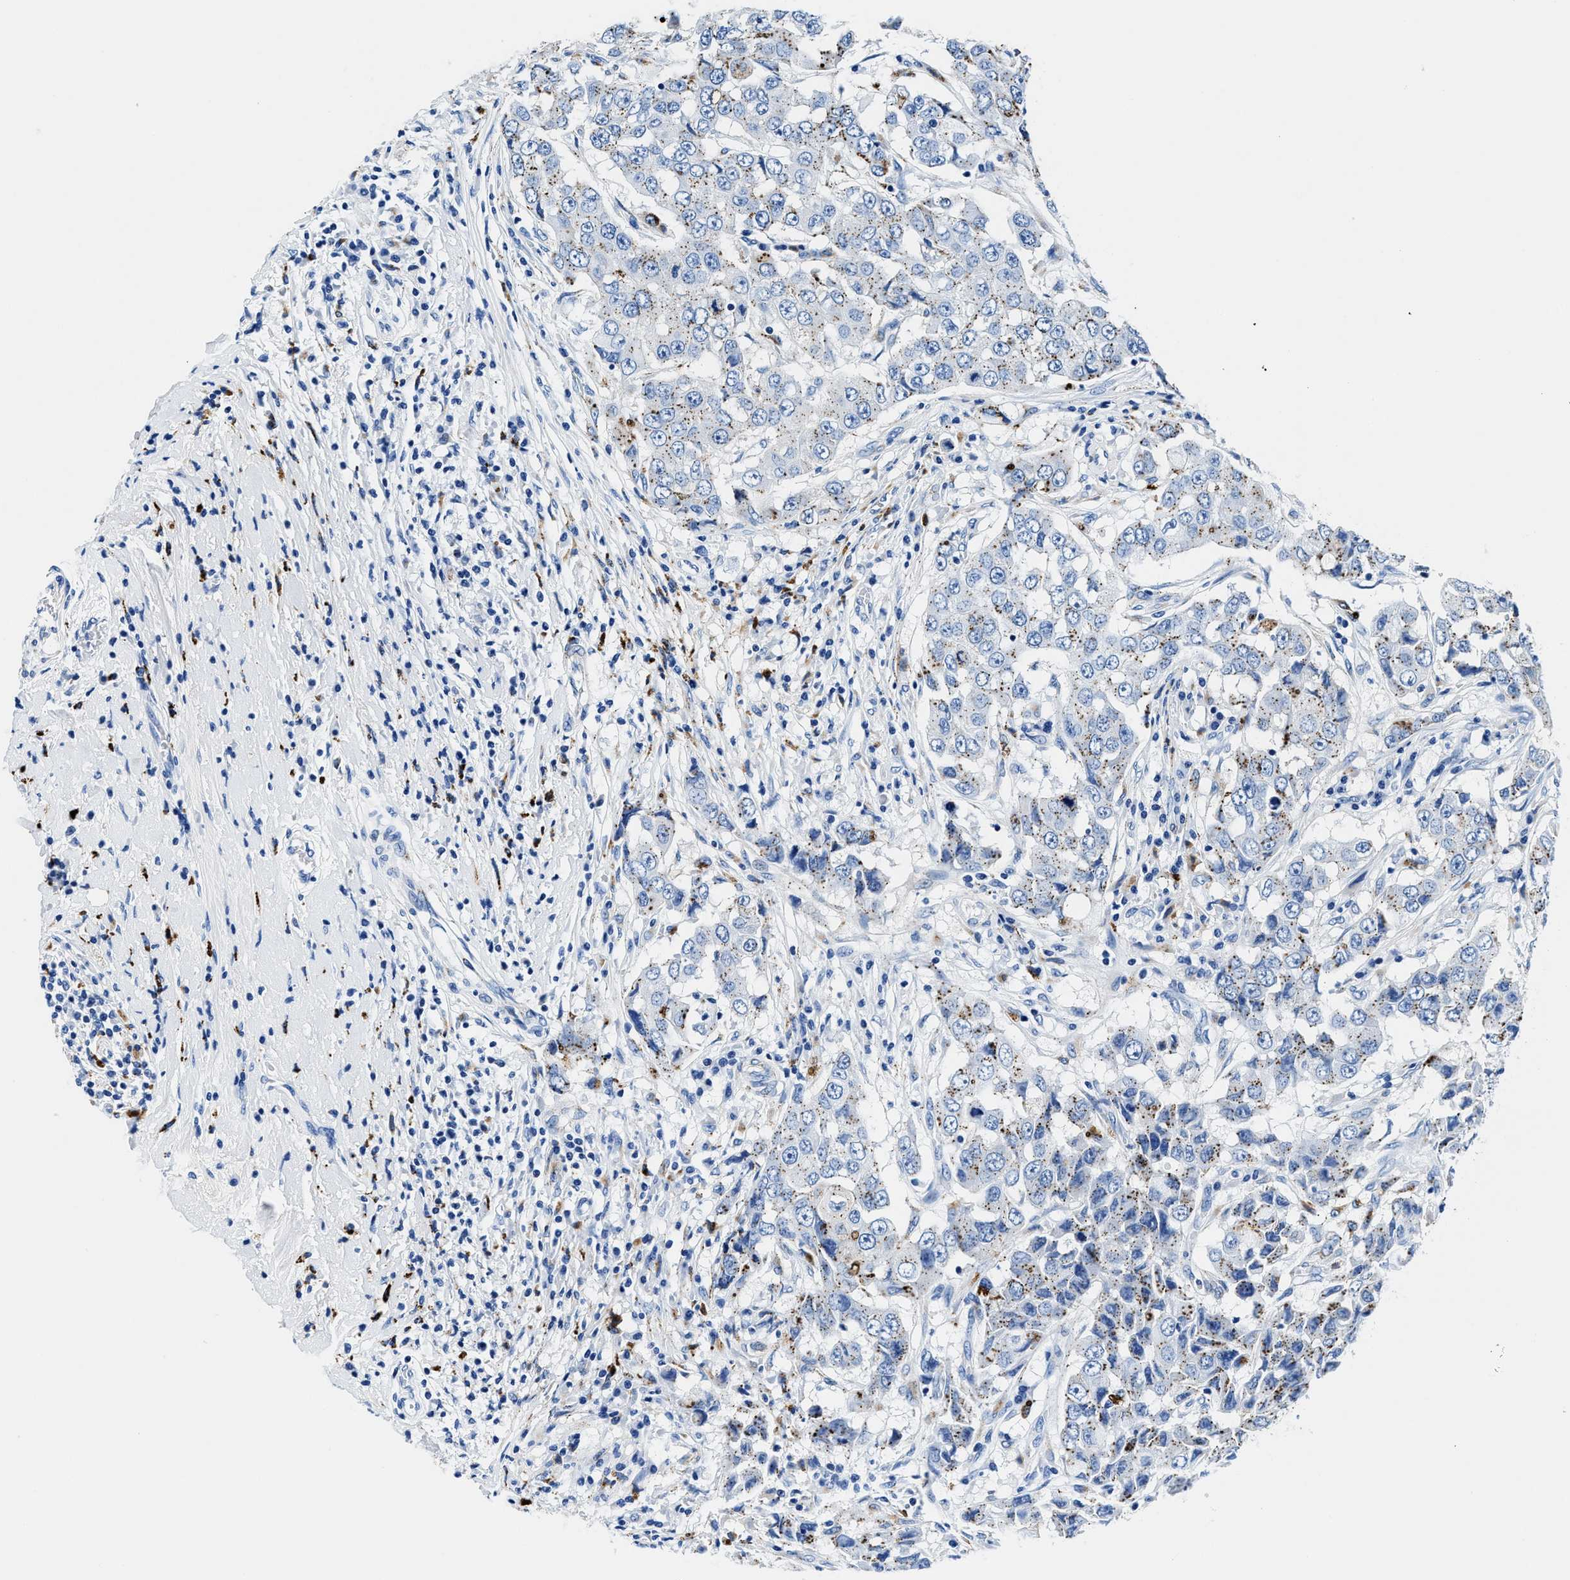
{"staining": {"intensity": "moderate", "quantity": "25%-75%", "location": "cytoplasmic/membranous"}, "tissue": "breast cancer", "cell_type": "Tumor cells", "image_type": "cancer", "snomed": [{"axis": "morphology", "description": "Duct carcinoma"}, {"axis": "topography", "description": "Breast"}], "caption": "This histopathology image shows IHC staining of intraductal carcinoma (breast), with medium moderate cytoplasmic/membranous staining in approximately 25%-75% of tumor cells.", "gene": "OR14K1", "patient": {"sex": "female", "age": 27}}